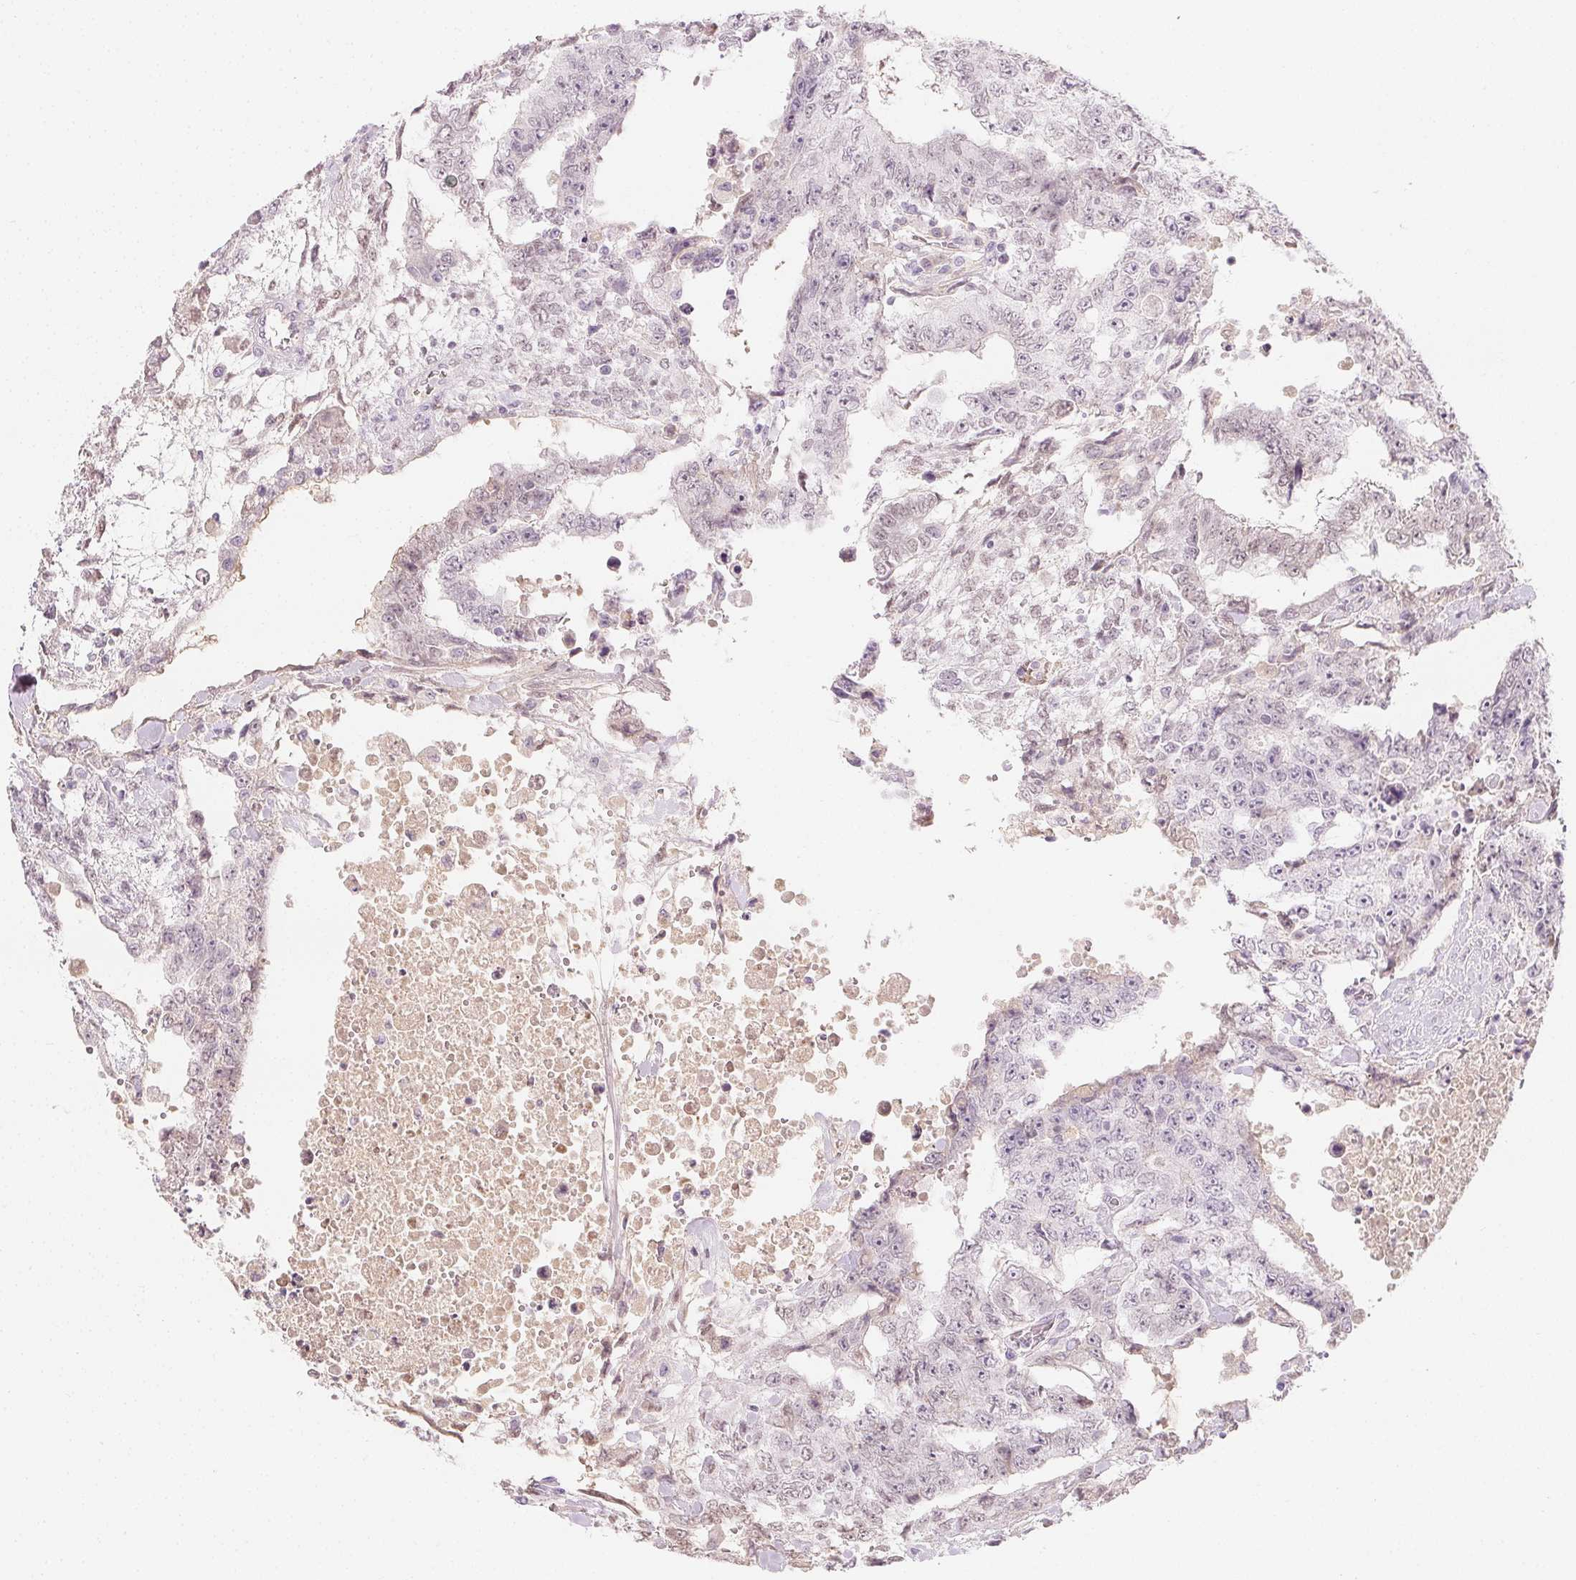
{"staining": {"intensity": "negative", "quantity": "none", "location": "none"}, "tissue": "testis cancer", "cell_type": "Tumor cells", "image_type": "cancer", "snomed": [{"axis": "morphology", "description": "Carcinoma, Embryonal, NOS"}, {"axis": "topography", "description": "Testis"}], "caption": "Image shows no significant protein positivity in tumor cells of testis cancer.", "gene": "AFM", "patient": {"sex": "male", "age": 24}}